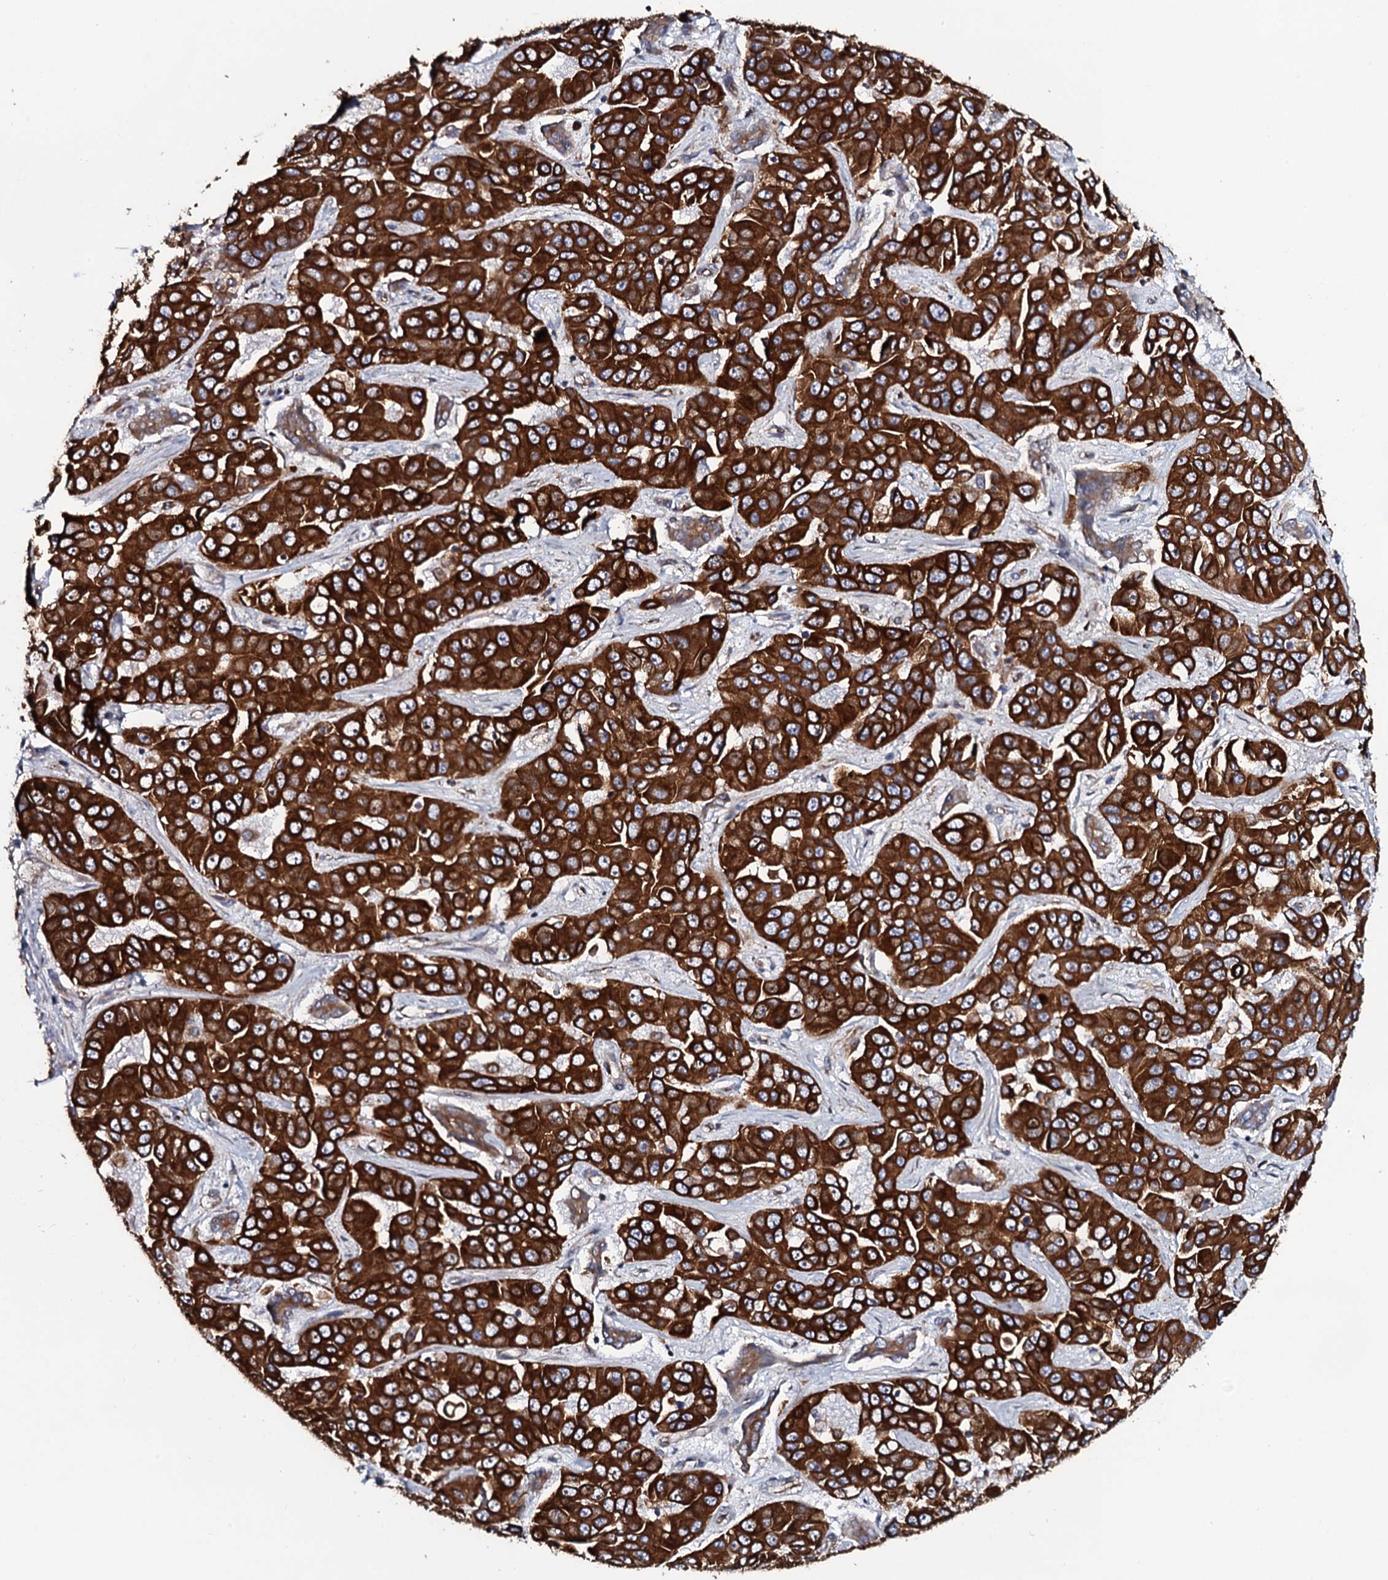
{"staining": {"intensity": "strong", "quantity": ">75%", "location": "cytoplasmic/membranous"}, "tissue": "liver cancer", "cell_type": "Tumor cells", "image_type": "cancer", "snomed": [{"axis": "morphology", "description": "Cholangiocarcinoma"}, {"axis": "topography", "description": "Liver"}], "caption": "Immunohistochemical staining of human liver cholangiocarcinoma reveals high levels of strong cytoplasmic/membranous protein staining in about >75% of tumor cells.", "gene": "TMEM151A", "patient": {"sex": "female", "age": 52}}